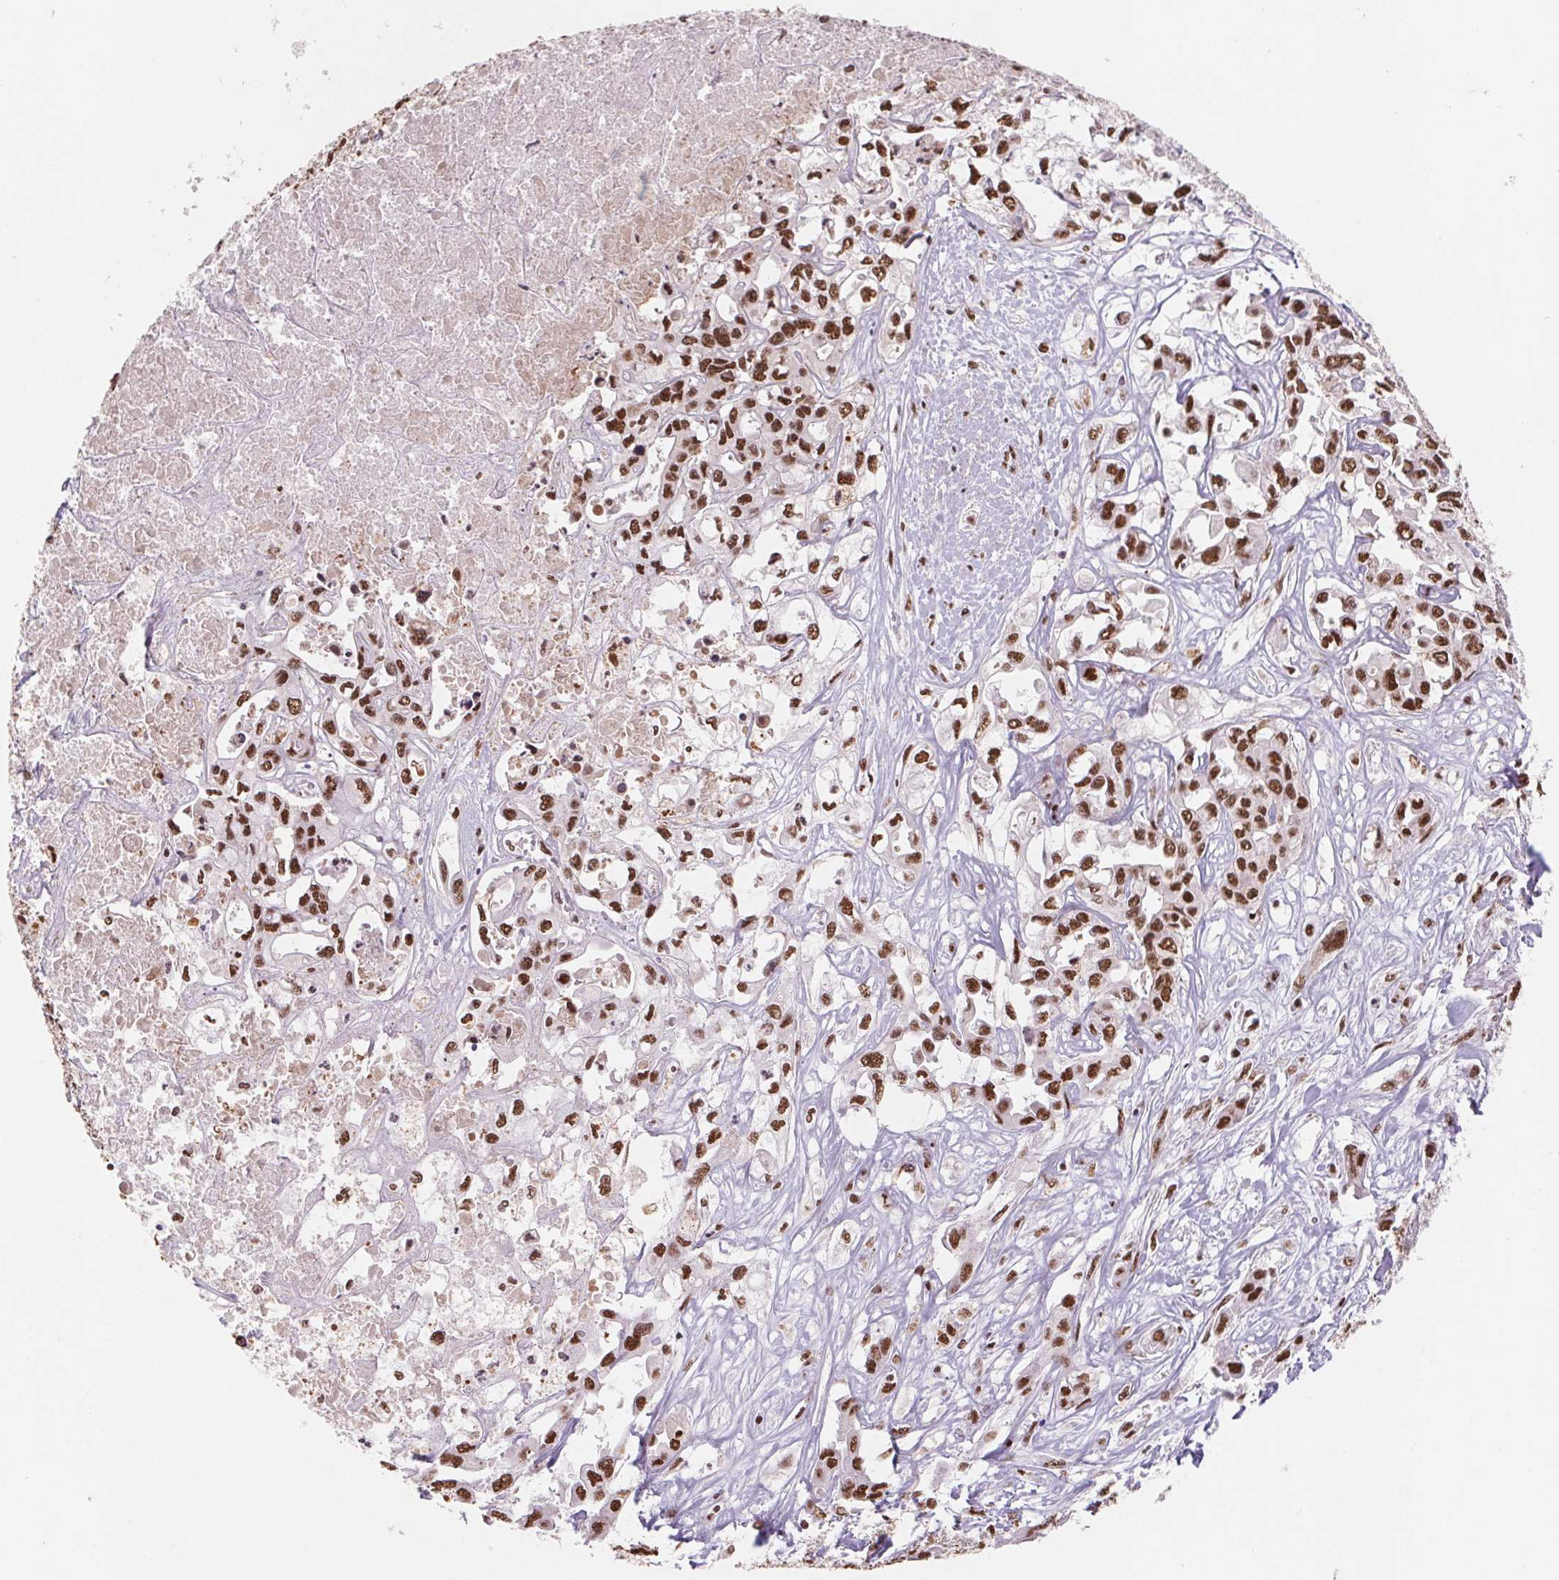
{"staining": {"intensity": "strong", "quantity": ">75%", "location": "nuclear"}, "tissue": "liver cancer", "cell_type": "Tumor cells", "image_type": "cancer", "snomed": [{"axis": "morphology", "description": "Cholangiocarcinoma"}, {"axis": "topography", "description": "Liver"}], "caption": "Liver cholangiocarcinoma was stained to show a protein in brown. There is high levels of strong nuclear expression in approximately >75% of tumor cells. (brown staining indicates protein expression, while blue staining denotes nuclei).", "gene": "SNRPG", "patient": {"sex": "female", "age": 64}}